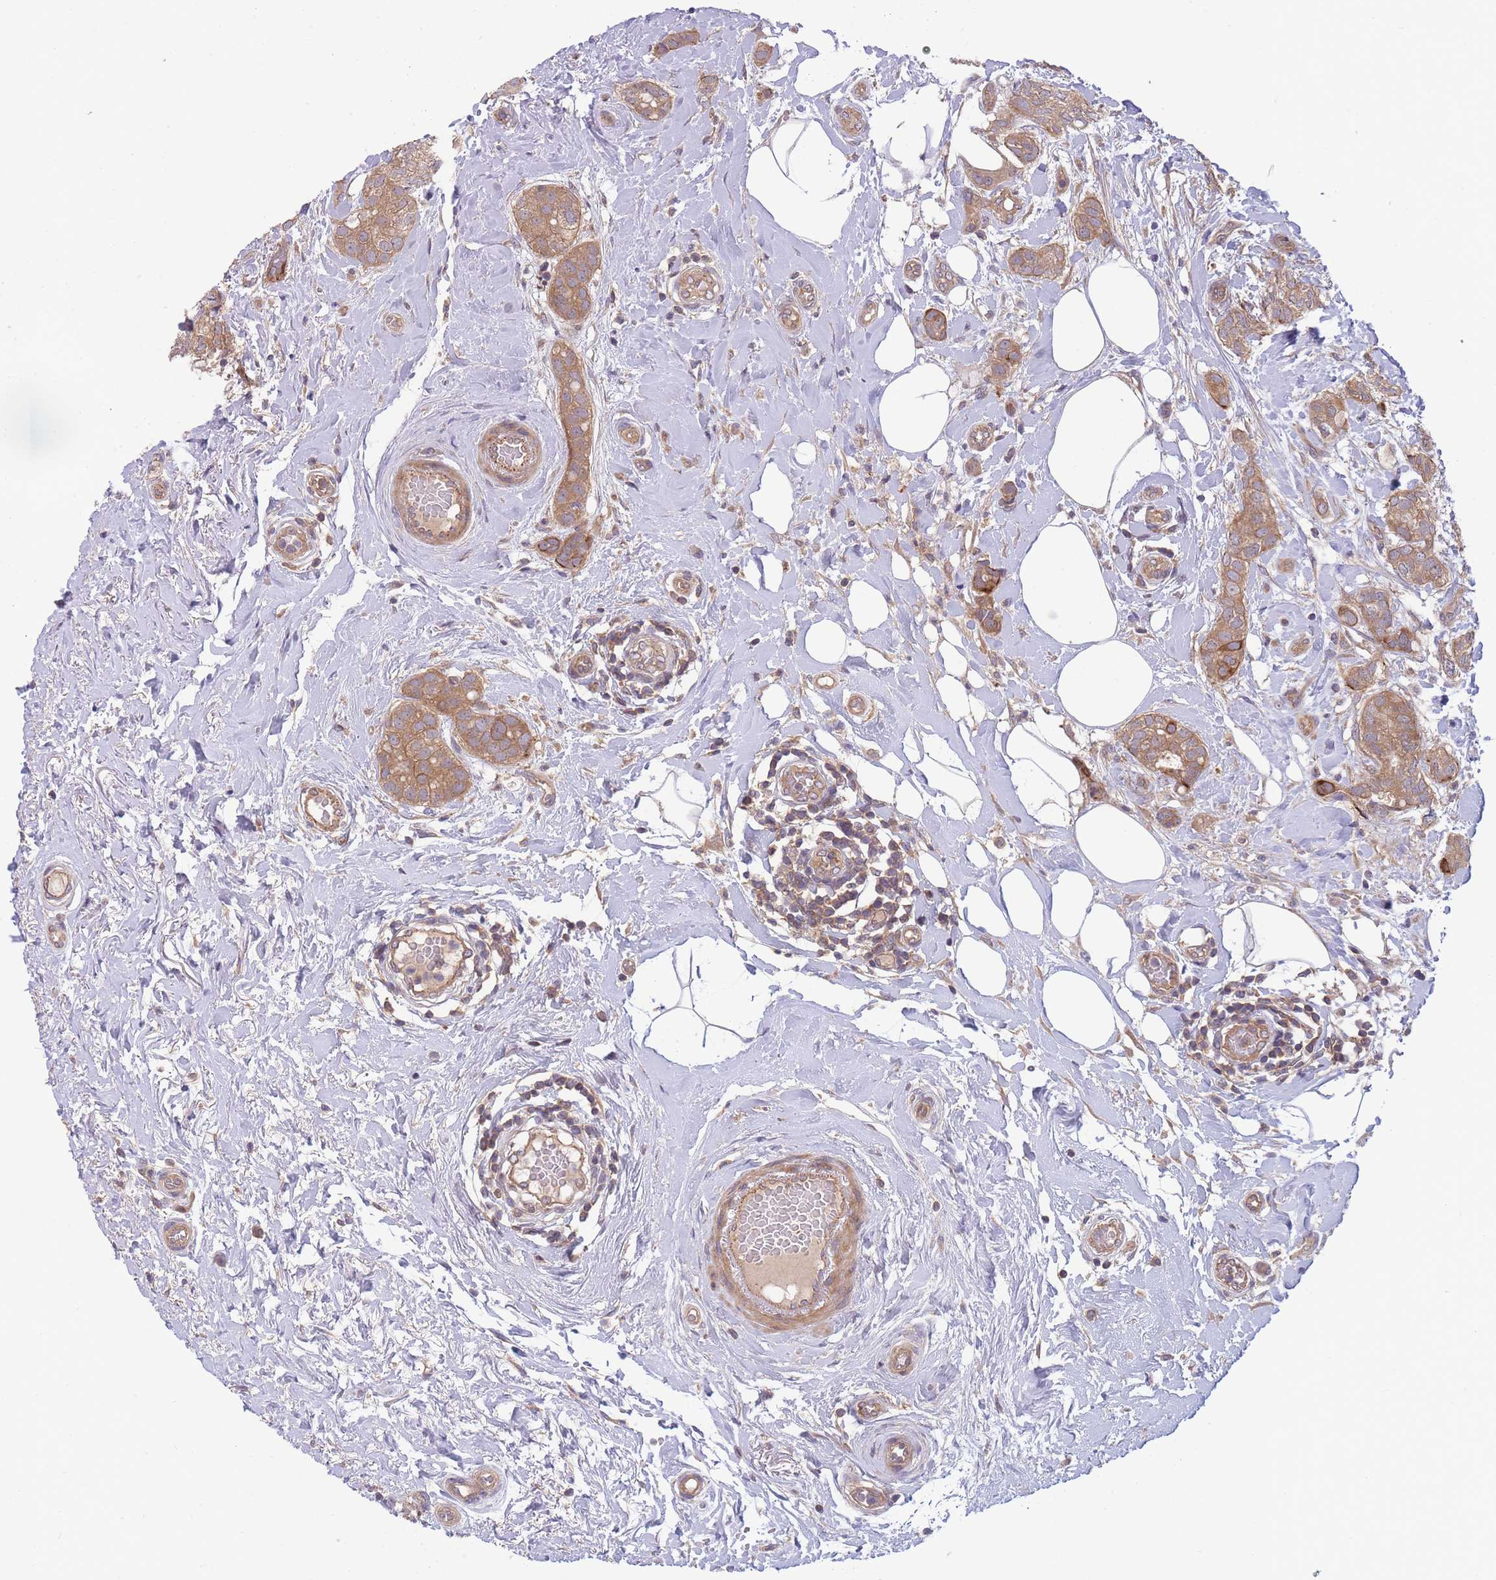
{"staining": {"intensity": "moderate", "quantity": ">75%", "location": "cytoplasmic/membranous"}, "tissue": "breast cancer", "cell_type": "Tumor cells", "image_type": "cancer", "snomed": [{"axis": "morphology", "description": "Duct carcinoma"}, {"axis": "topography", "description": "Breast"}], "caption": "Breast cancer tissue exhibits moderate cytoplasmic/membranous expression in about >75% of tumor cells, visualized by immunohistochemistry.", "gene": "PFDN6", "patient": {"sex": "female", "age": 73}}